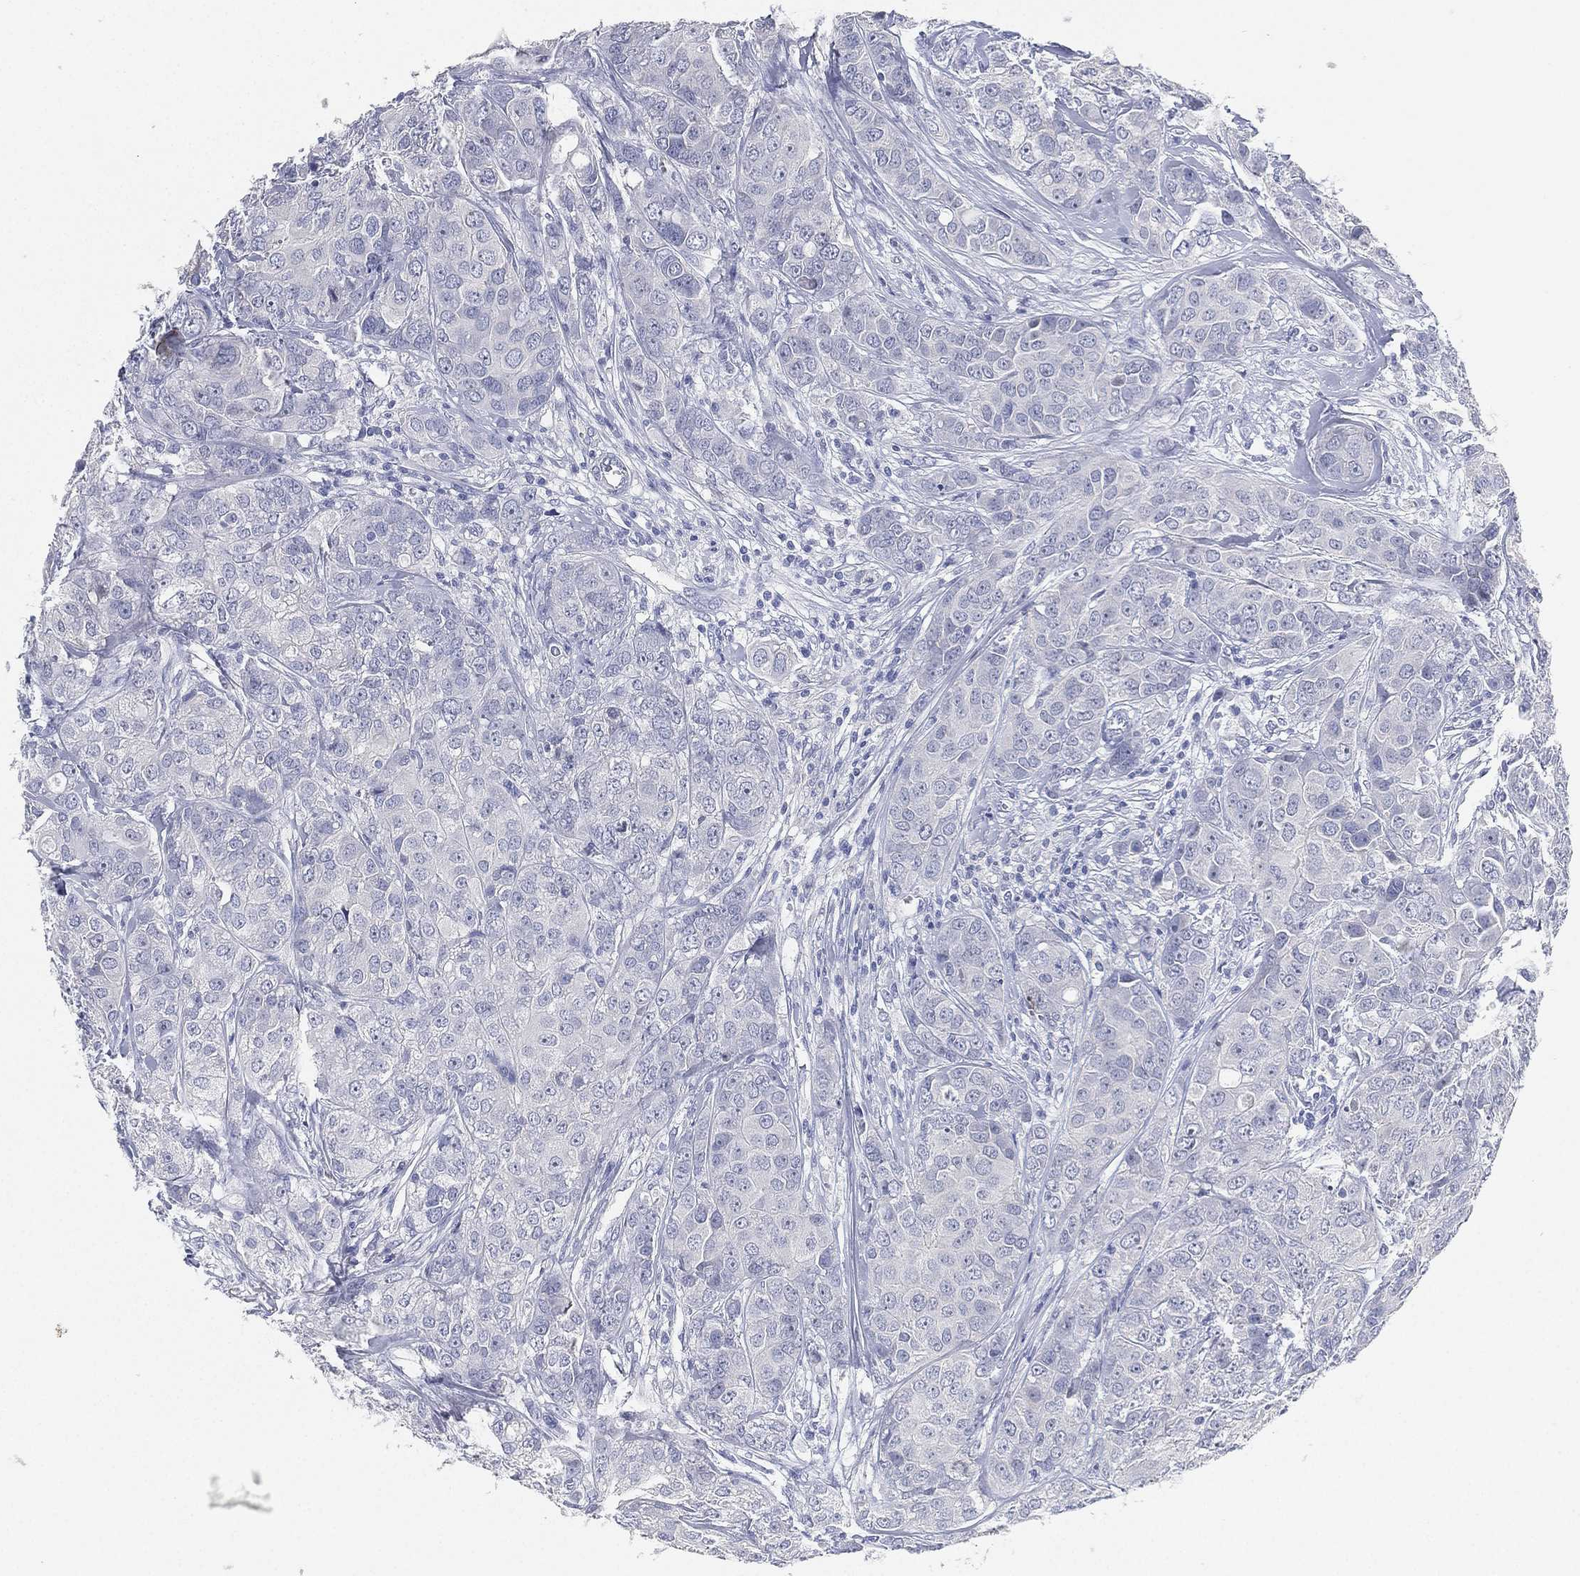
{"staining": {"intensity": "negative", "quantity": "none", "location": "none"}, "tissue": "breast cancer", "cell_type": "Tumor cells", "image_type": "cancer", "snomed": [{"axis": "morphology", "description": "Duct carcinoma"}, {"axis": "topography", "description": "Breast"}], "caption": "Photomicrograph shows no significant protein expression in tumor cells of breast cancer (infiltrating ductal carcinoma).", "gene": "FAM187B", "patient": {"sex": "female", "age": 43}}